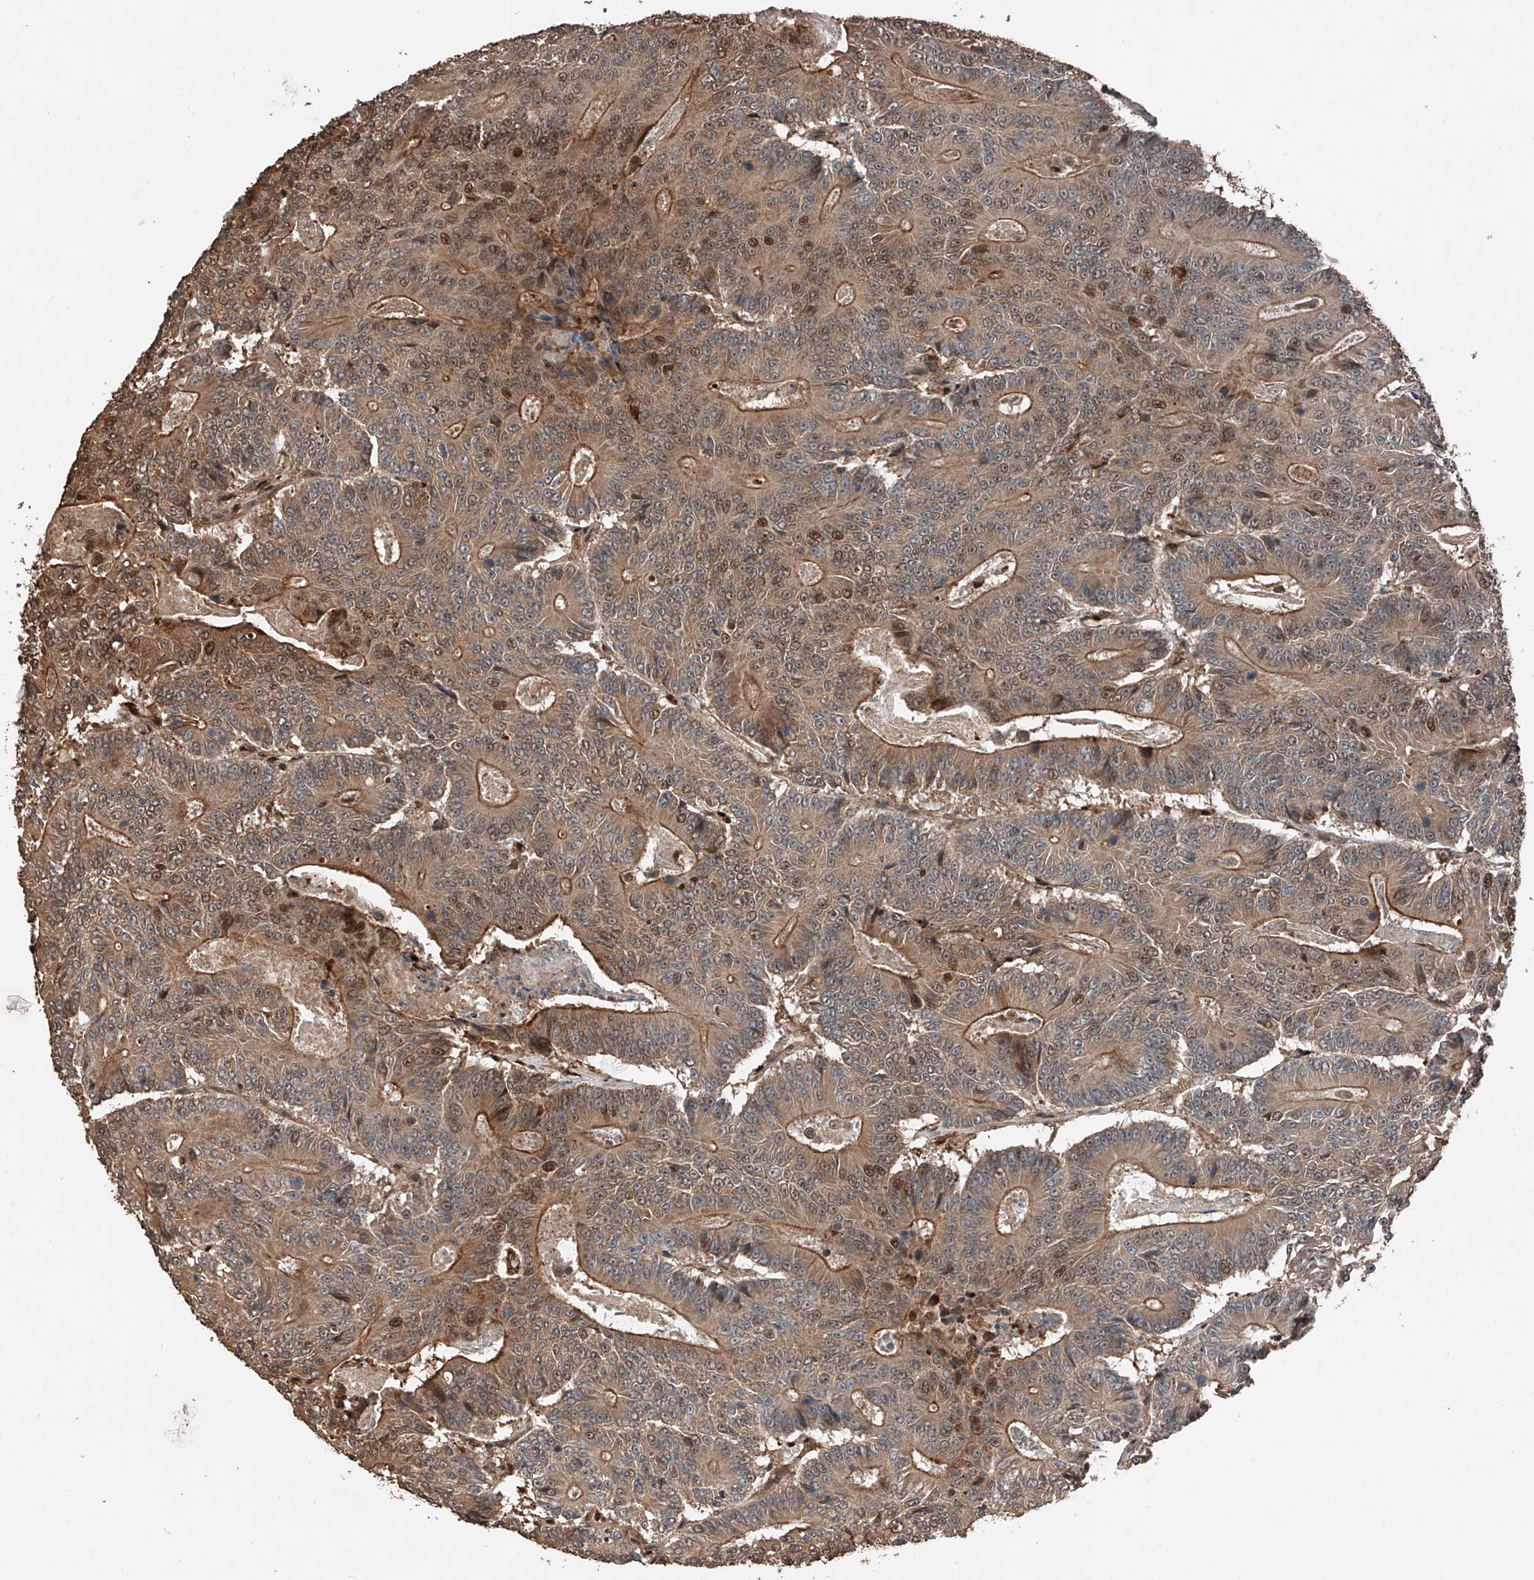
{"staining": {"intensity": "moderate", "quantity": ">75%", "location": "cytoplasmic/membranous,nuclear"}, "tissue": "colorectal cancer", "cell_type": "Tumor cells", "image_type": "cancer", "snomed": [{"axis": "morphology", "description": "Adenocarcinoma, NOS"}, {"axis": "topography", "description": "Colon"}], "caption": "There is medium levels of moderate cytoplasmic/membranous and nuclear positivity in tumor cells of colorectal cancer, as demonstrated by immunohistochemical staining (brown color).", "gene": "RMND1", "patient": {"sex": "male", "age": 83}}